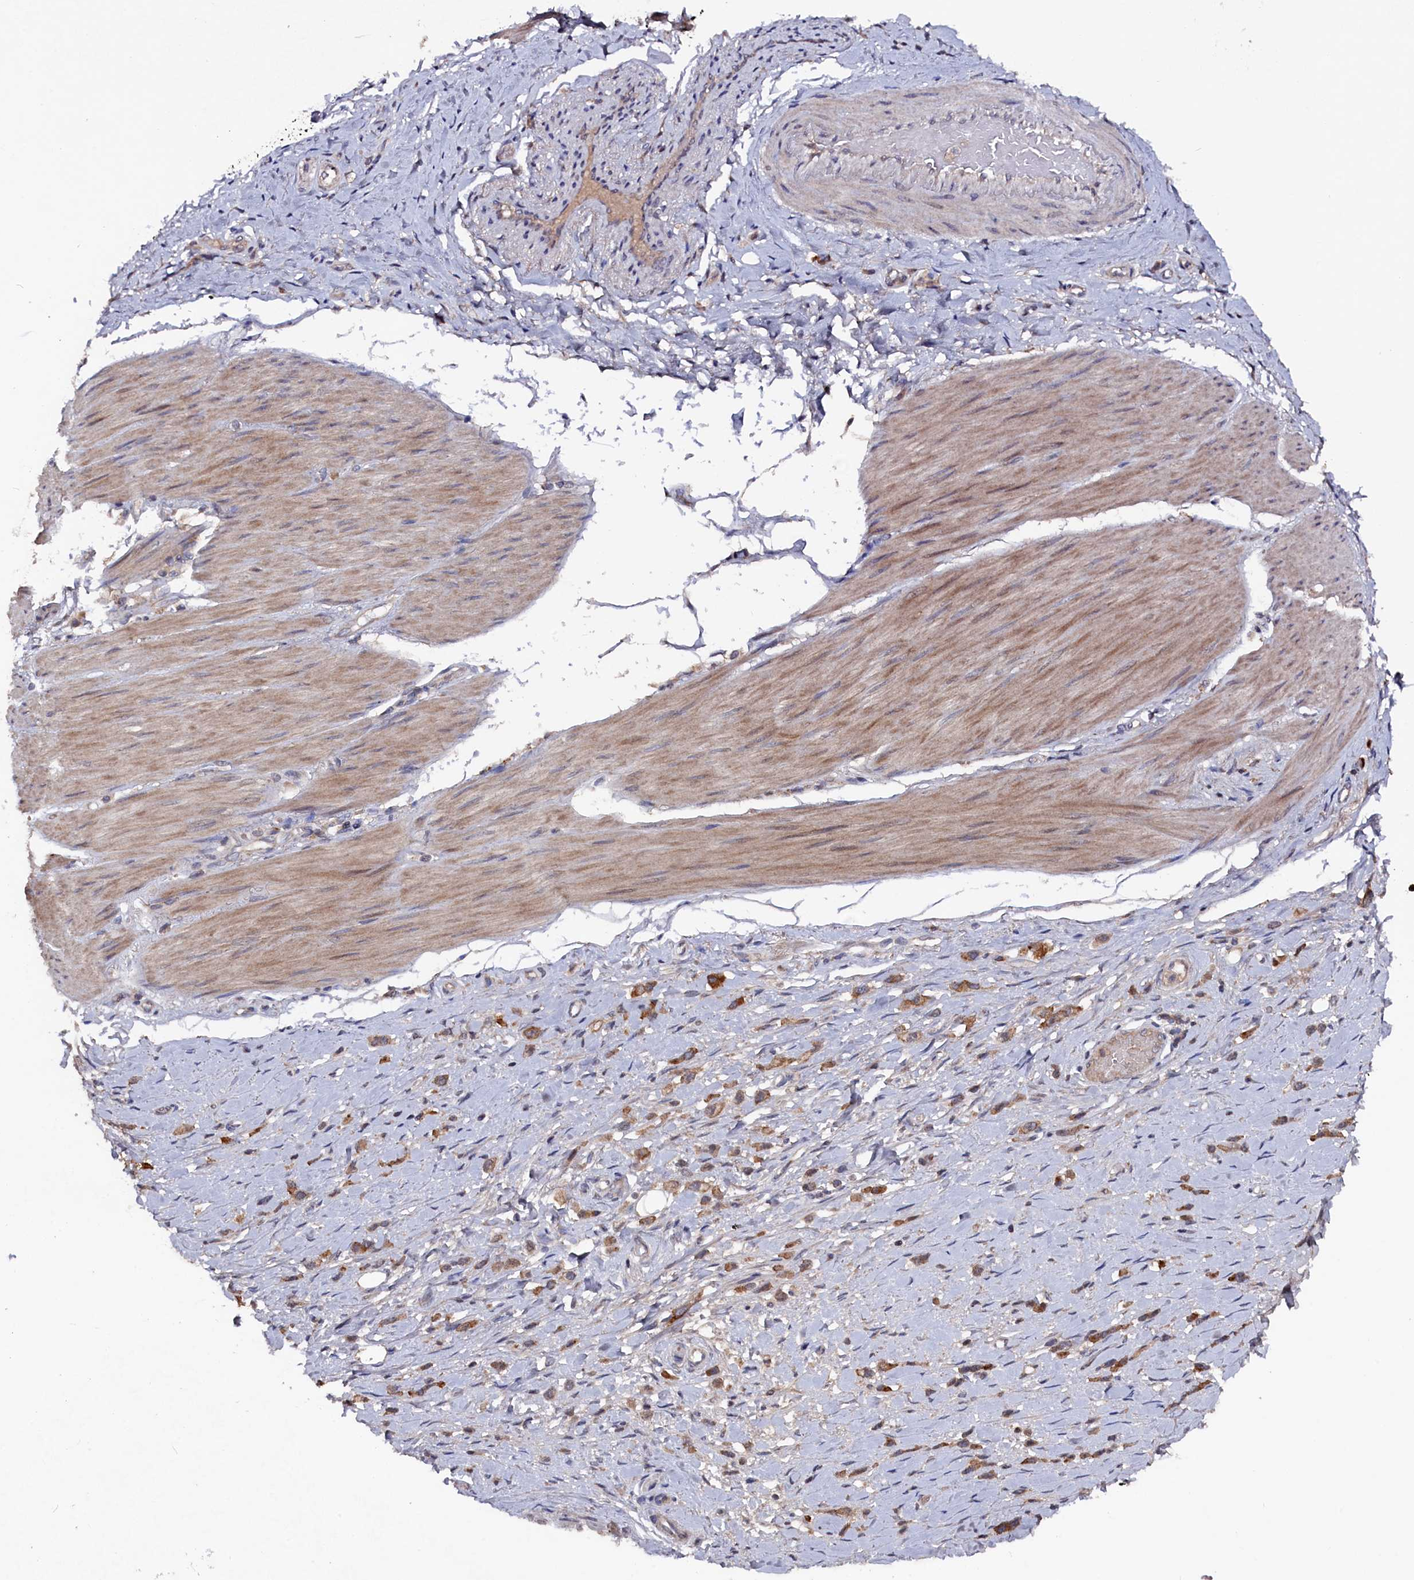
{"staining": {"intensity": "moderate", "quantity": ">75%", "location": "cytoplasmic/membranous"}, "tissue": "stomach cancer", "cell_type": "Tumor cells", "image_type": "cancer", "snomed": [{"axis": "morphology", "description": "Adenocarcinoma, NOS"}, {"axis": "topography", "description": "Stomach"}], "caption": "Moderate cytoplasmic/membranous positivity for a protein is present in approximately >75% of tumor cells of stomach adenocarcinoma using immunohistochemistry (IHC).", "gene": "TMC5", "patient": {"sex": "female", "age": 65}}